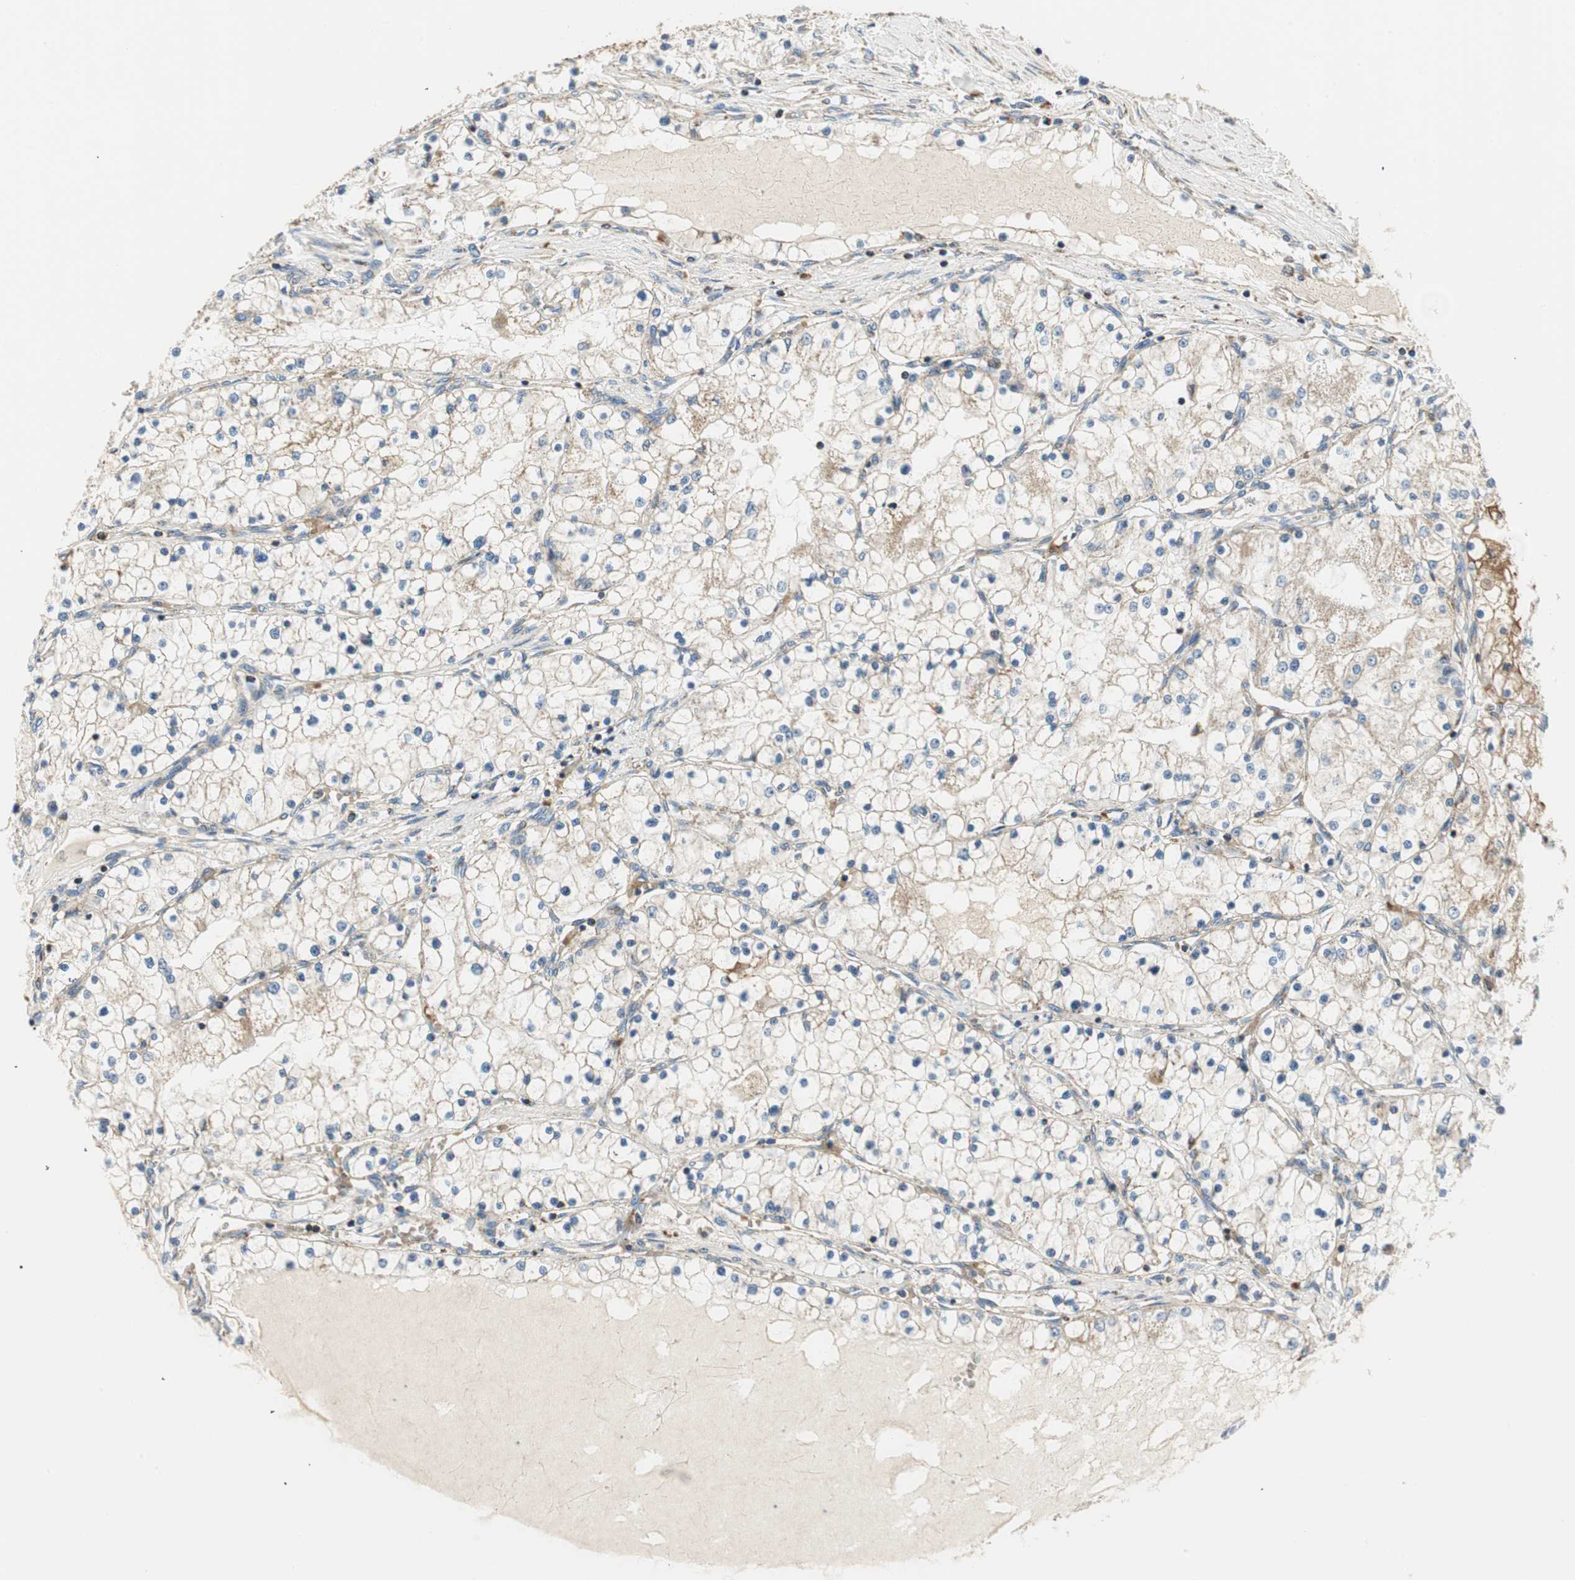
{"staining": {"intensity": "weak", "quantity": "<25%", "location": "cytoplasmic/membranous"}, "tissue": "renal cancer", "cell_type": "Tumor cells", "image_type": "cancer", "snomed": [{"axis": "morphology", "description": "Adenocarcinoma, NOS"}, {"axis": "topography", "description": "Kidney"}], "caption": "Human renal cancer stained for a protein using immunohistochemistry demonstrates no positivity in tumor cells.", "gene": "RORB", "patient": {"sex": "male", "age": 68}}